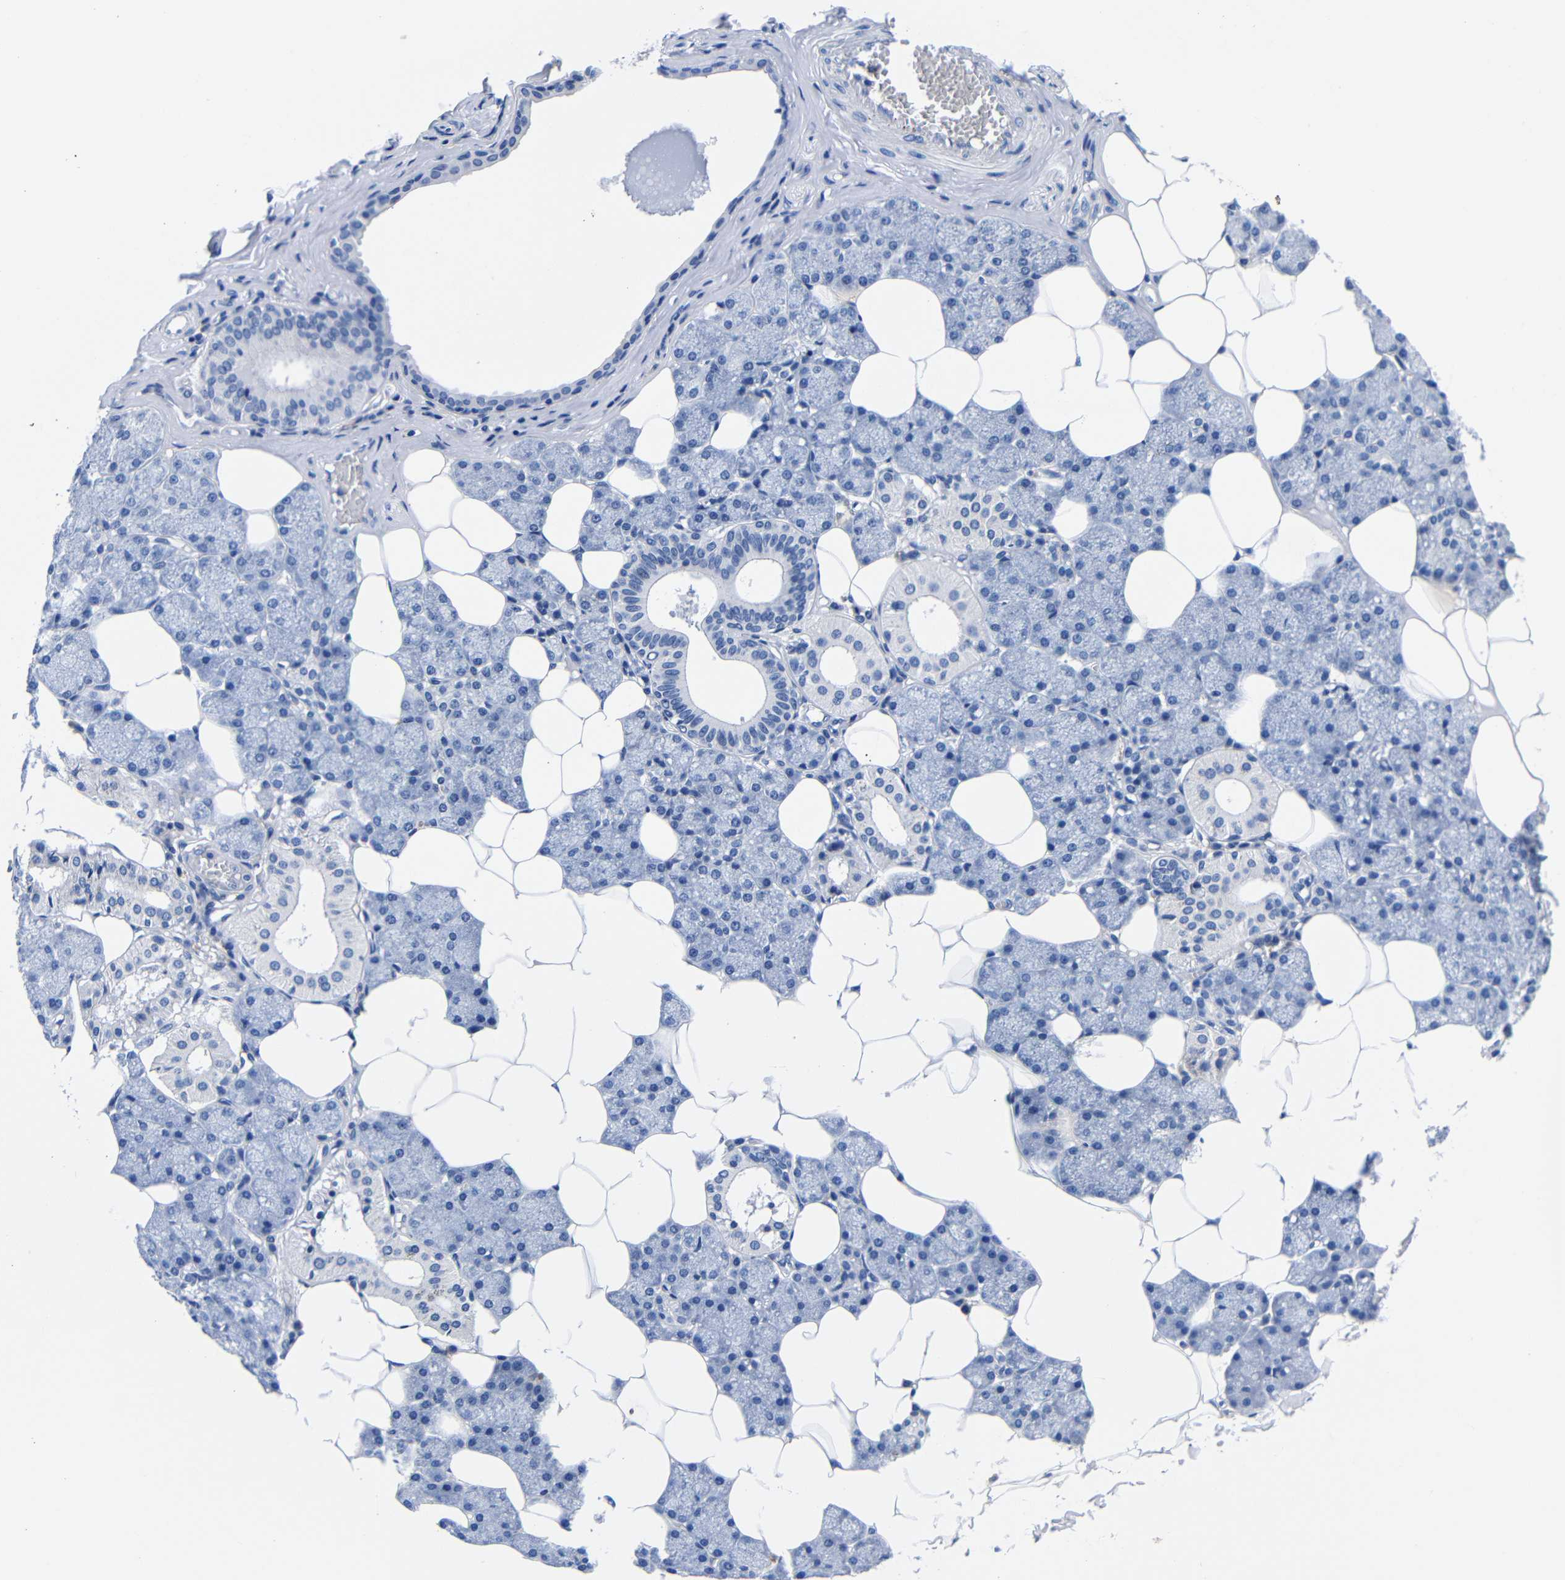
{"staining": {"intensity": "negative", "quantity": "none", "location": "none"}, "tissue": "salivary gland", "cell_type": "Glandular cells", "image_type": "normal", "snomed": [{"axis": "morphology", "description": "Normal tissue, NOS"}, {"axis": "topography", "description": "Salivary gland"}], "caption": "The image exhibits no significant positivity in glandular cells of salivary gland. (Immunohistochemistry, brightfield microscopy, high magnification).", "gene": "CLEC4G", "patient": {"sex": "male", "age": 62}}